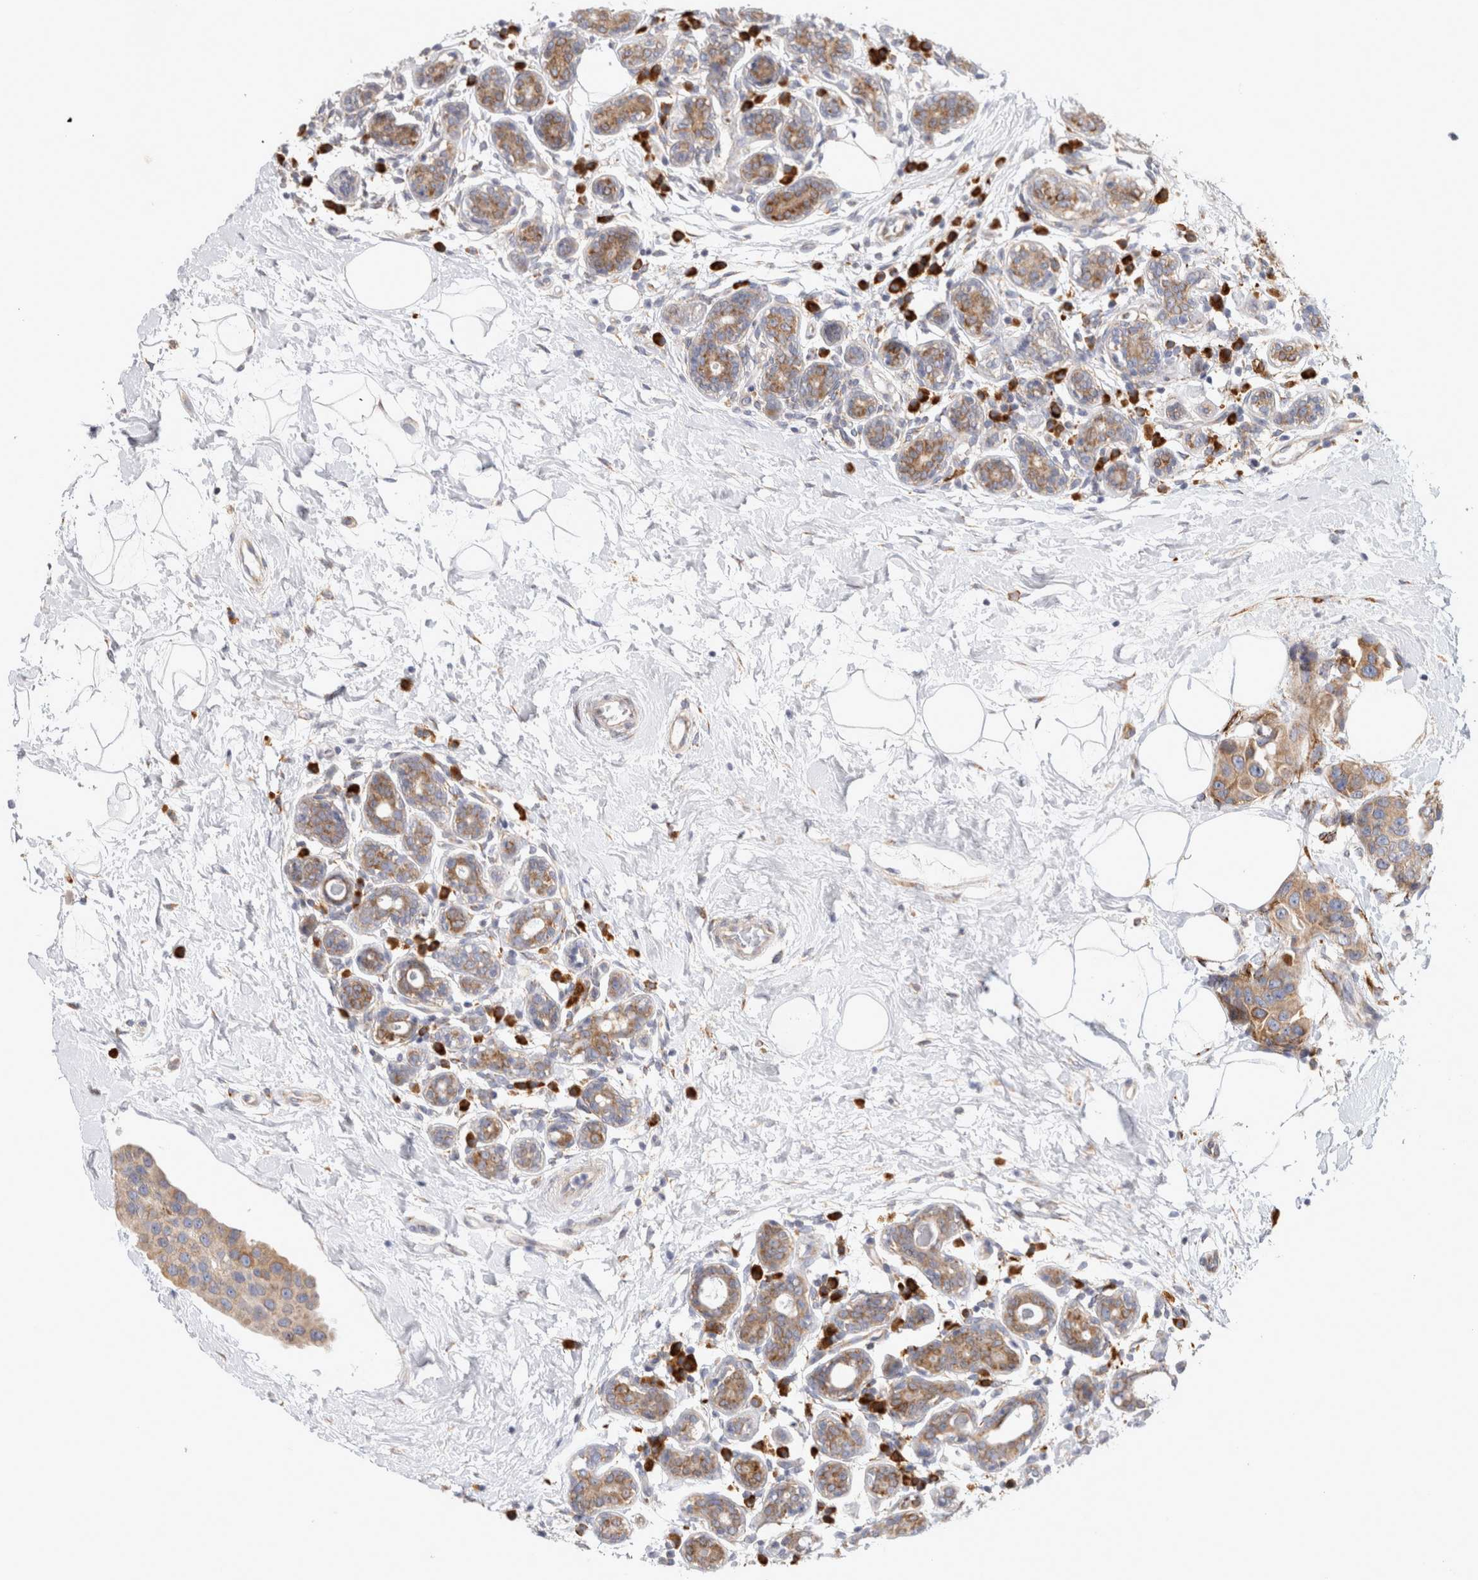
{"staining": {"intensity": "weak", "quantity": ">75%", "location": "cytoplasmic/membranous"}, "tissue": "breast cancer", "cell_type": "Tumor cells", "image_type": "cancer", "snomed": [{"axis": "morphology", "description": "Normal tissue, NOS"}, {"axis": "morphology", "description": "Duct carcinoma"}, {"axis": "topography", "description": "Breast"}], "caption": "Protein expression analysis of breast cancer exhibits weak cytoplasmic/membranous expression in approximately >75% of tumor cells.", "gene": "RPN2", "patient": {"sex": "female", "age": 39}}